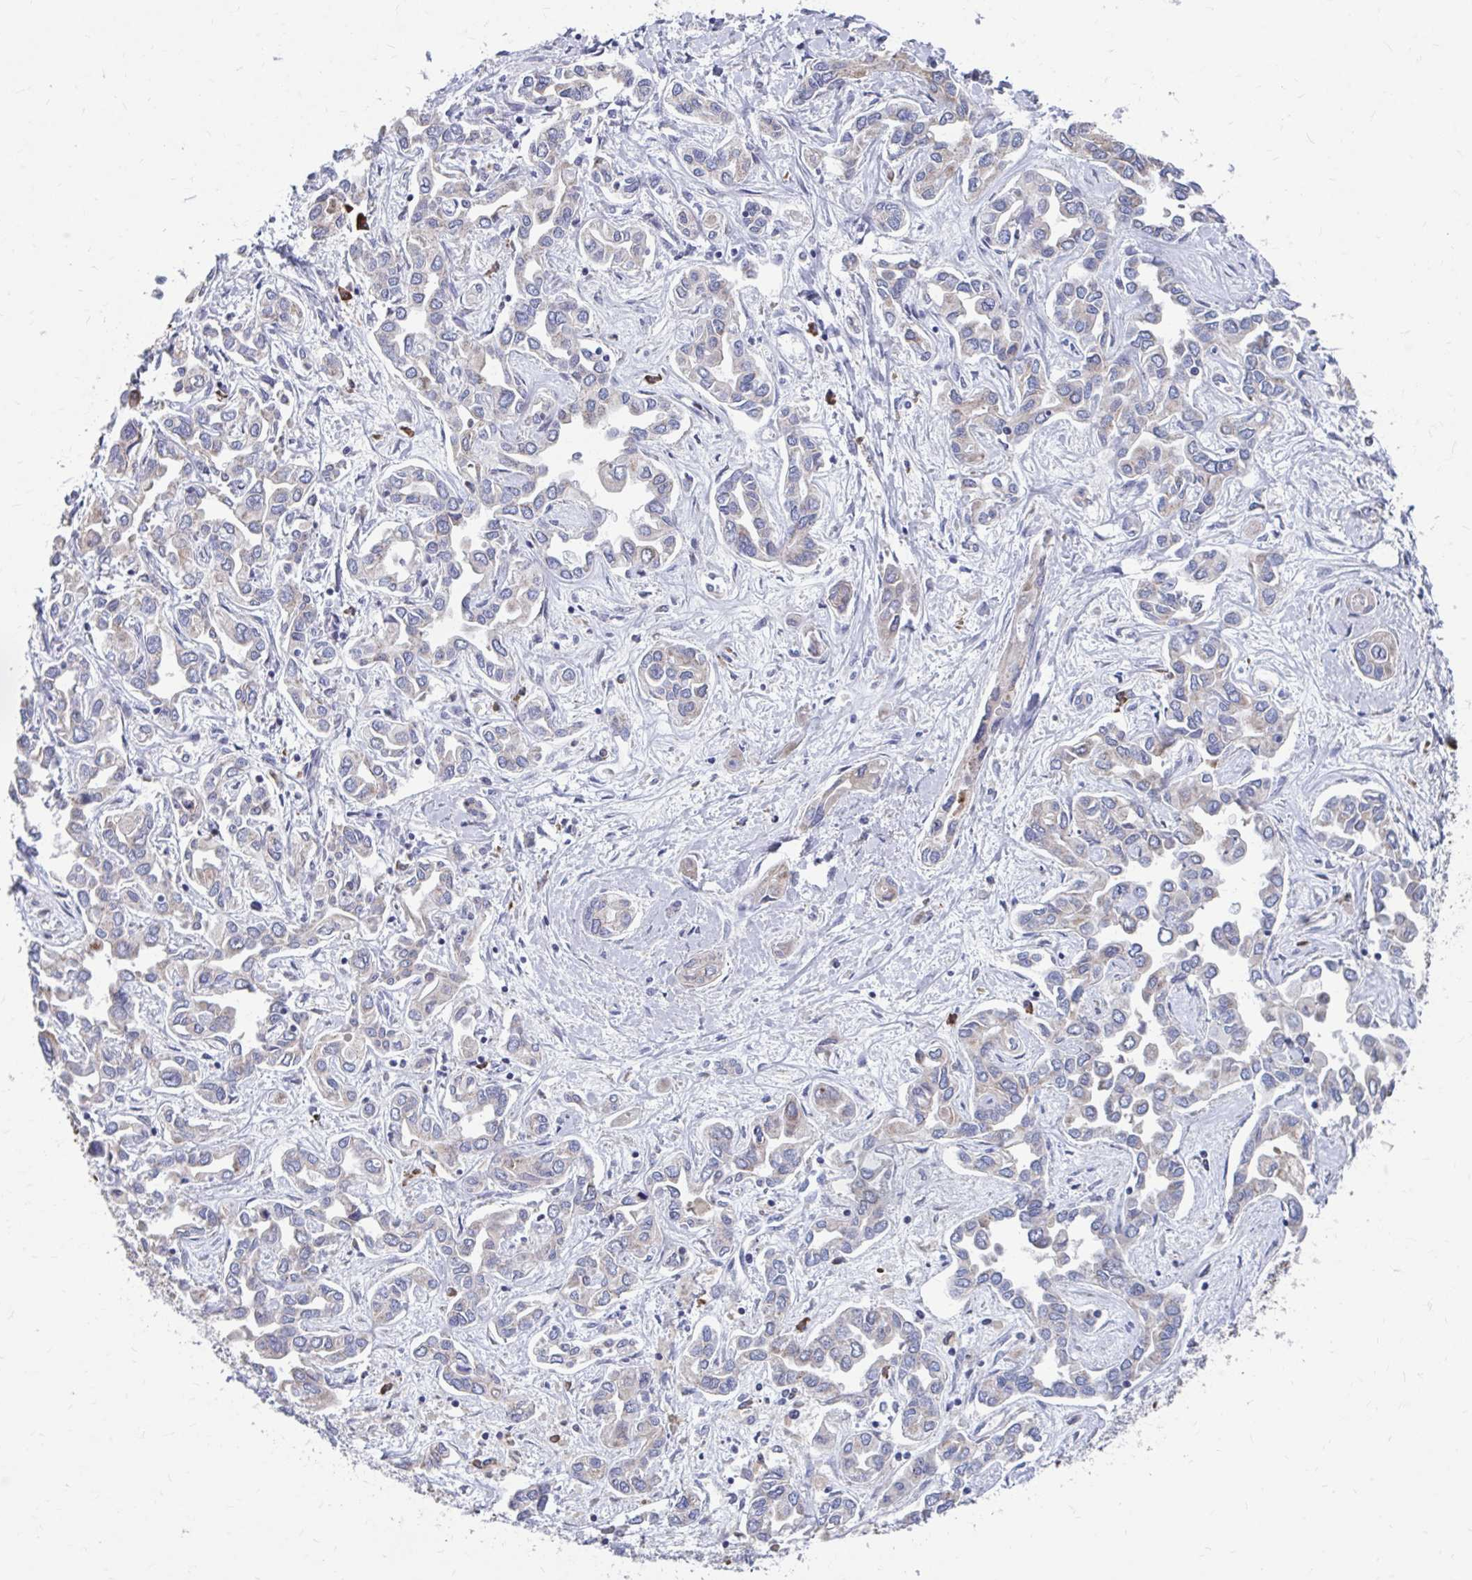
{"staining": {"intensity": "negative", "quantity": "none", "location": "none"}, "tissue": "liver cancer", "cell_type": "Tumor cells", "image_type": "cancer", "snomed": [{"axis": "morphology", "description": "Cholangiocarcinoma"}, {"axis": "topography", "description": "Liver"}], "caption": "Immunohistochemistry histopathology image of neoplastic tissue: liver cholangiocarcinoma stained with DAB demonstrates no significant protein positivity in tumor cells.", "gene": "FKBP2", "patient": {"sex": "female", "age": 64}}